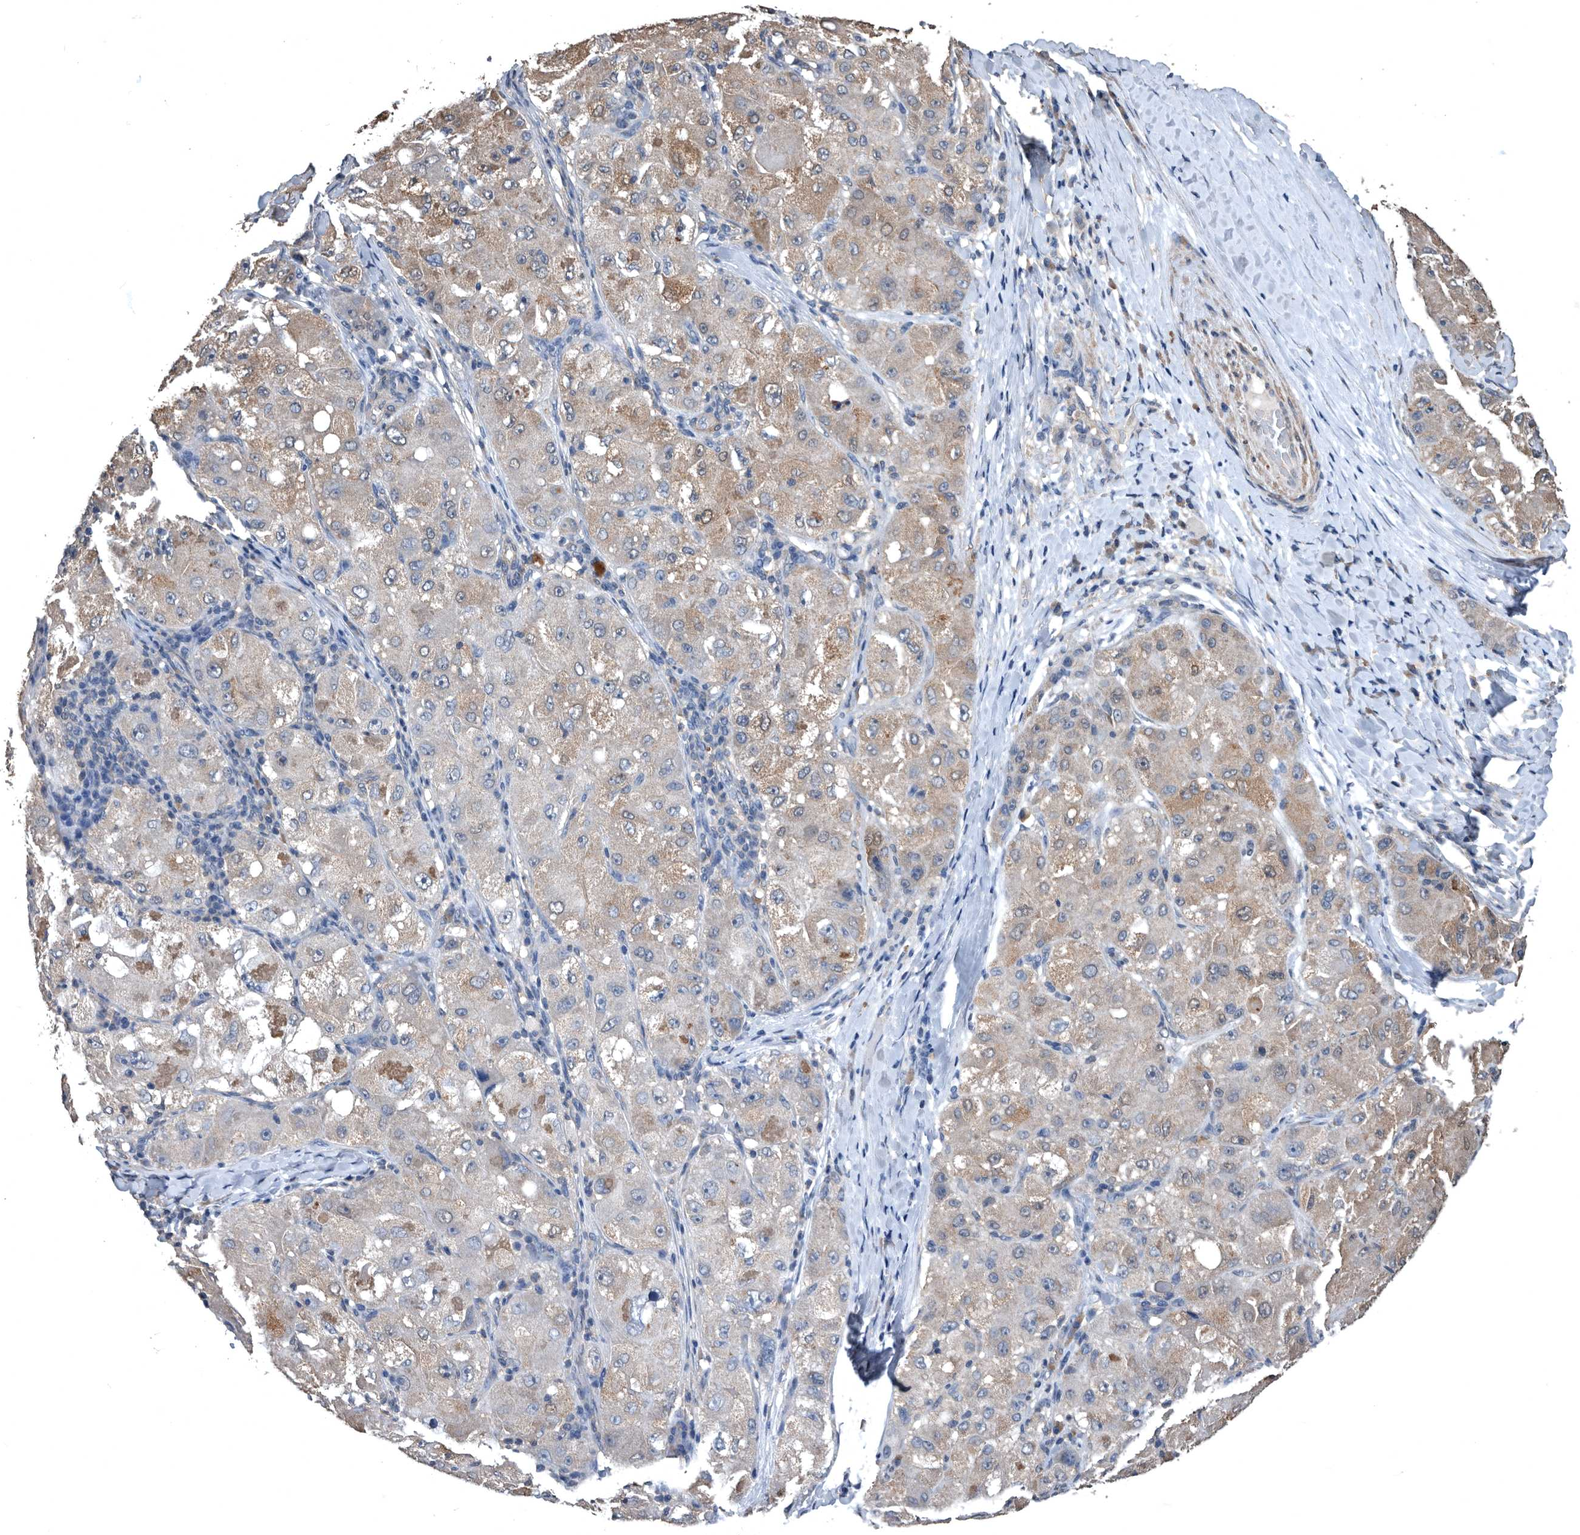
{"staining": {"intensity": "weak", "quantity": "25%-75%", "location": "cytoplasmic/membranous"}, "tissue": "liver cancer", "cell_type": "Tumor cells", "image_type": "cancer", "snomed": [{"axis": "morphology", "description": "Carcinoma, Hepatocellular, NOS"}, {"axis": "topography", "description": "Liver"}], "caption": "Immunohistochemical staining of human liver hepatocellular carcinoma demonstrates weak cytoplasmic/membranous protein positivity in approximately 25%-75% of tumor cells.", "gene": "NRBP1", "patient": {"sex": "male", "age": 80}}